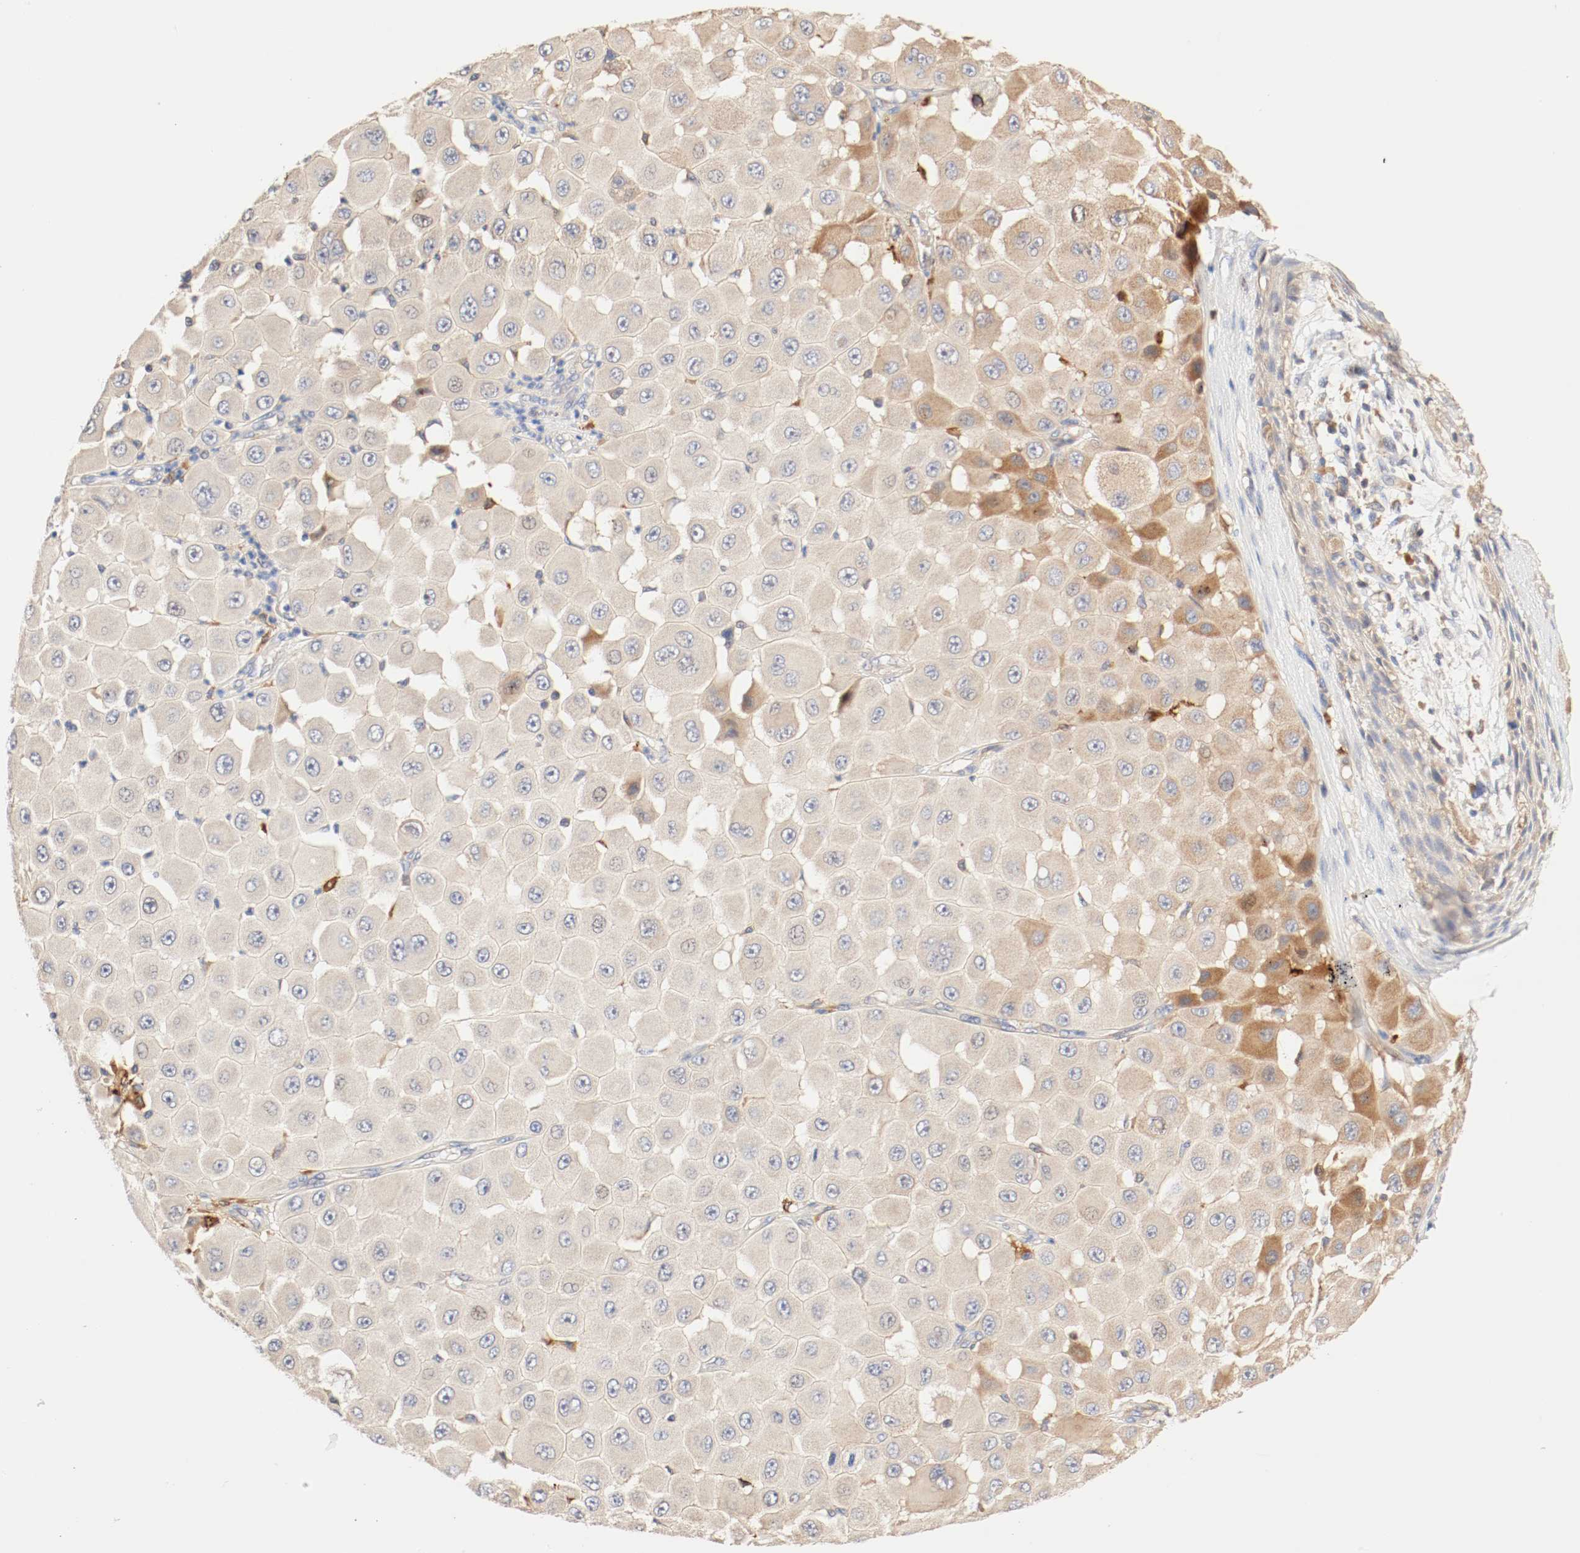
{"staining": {"intensity": "moderate", "quantity": "25%-75%", "location": "cytoplasmic/membranous"}, "tissue": "melanoma", "cell_type": "Tumor cells", "image_type": "cancer", "snomed": [{"axis": "morphology", "description": "Malignant melanoma, NOS"}, {"axis": "topography", "description": "Skin"}], "caption": "Immunohistochemistry image of neoplastic tissue: human melanoma stained using immunohistochemistry shows medium levels of moderate protein expression localized specifically in the cytoplasmic/membranous of tumor cells, appearing as a cytoplasmic/membranous brown color.", "gene": "GIT1", "patient": {"sex": "female", "age": 81}}